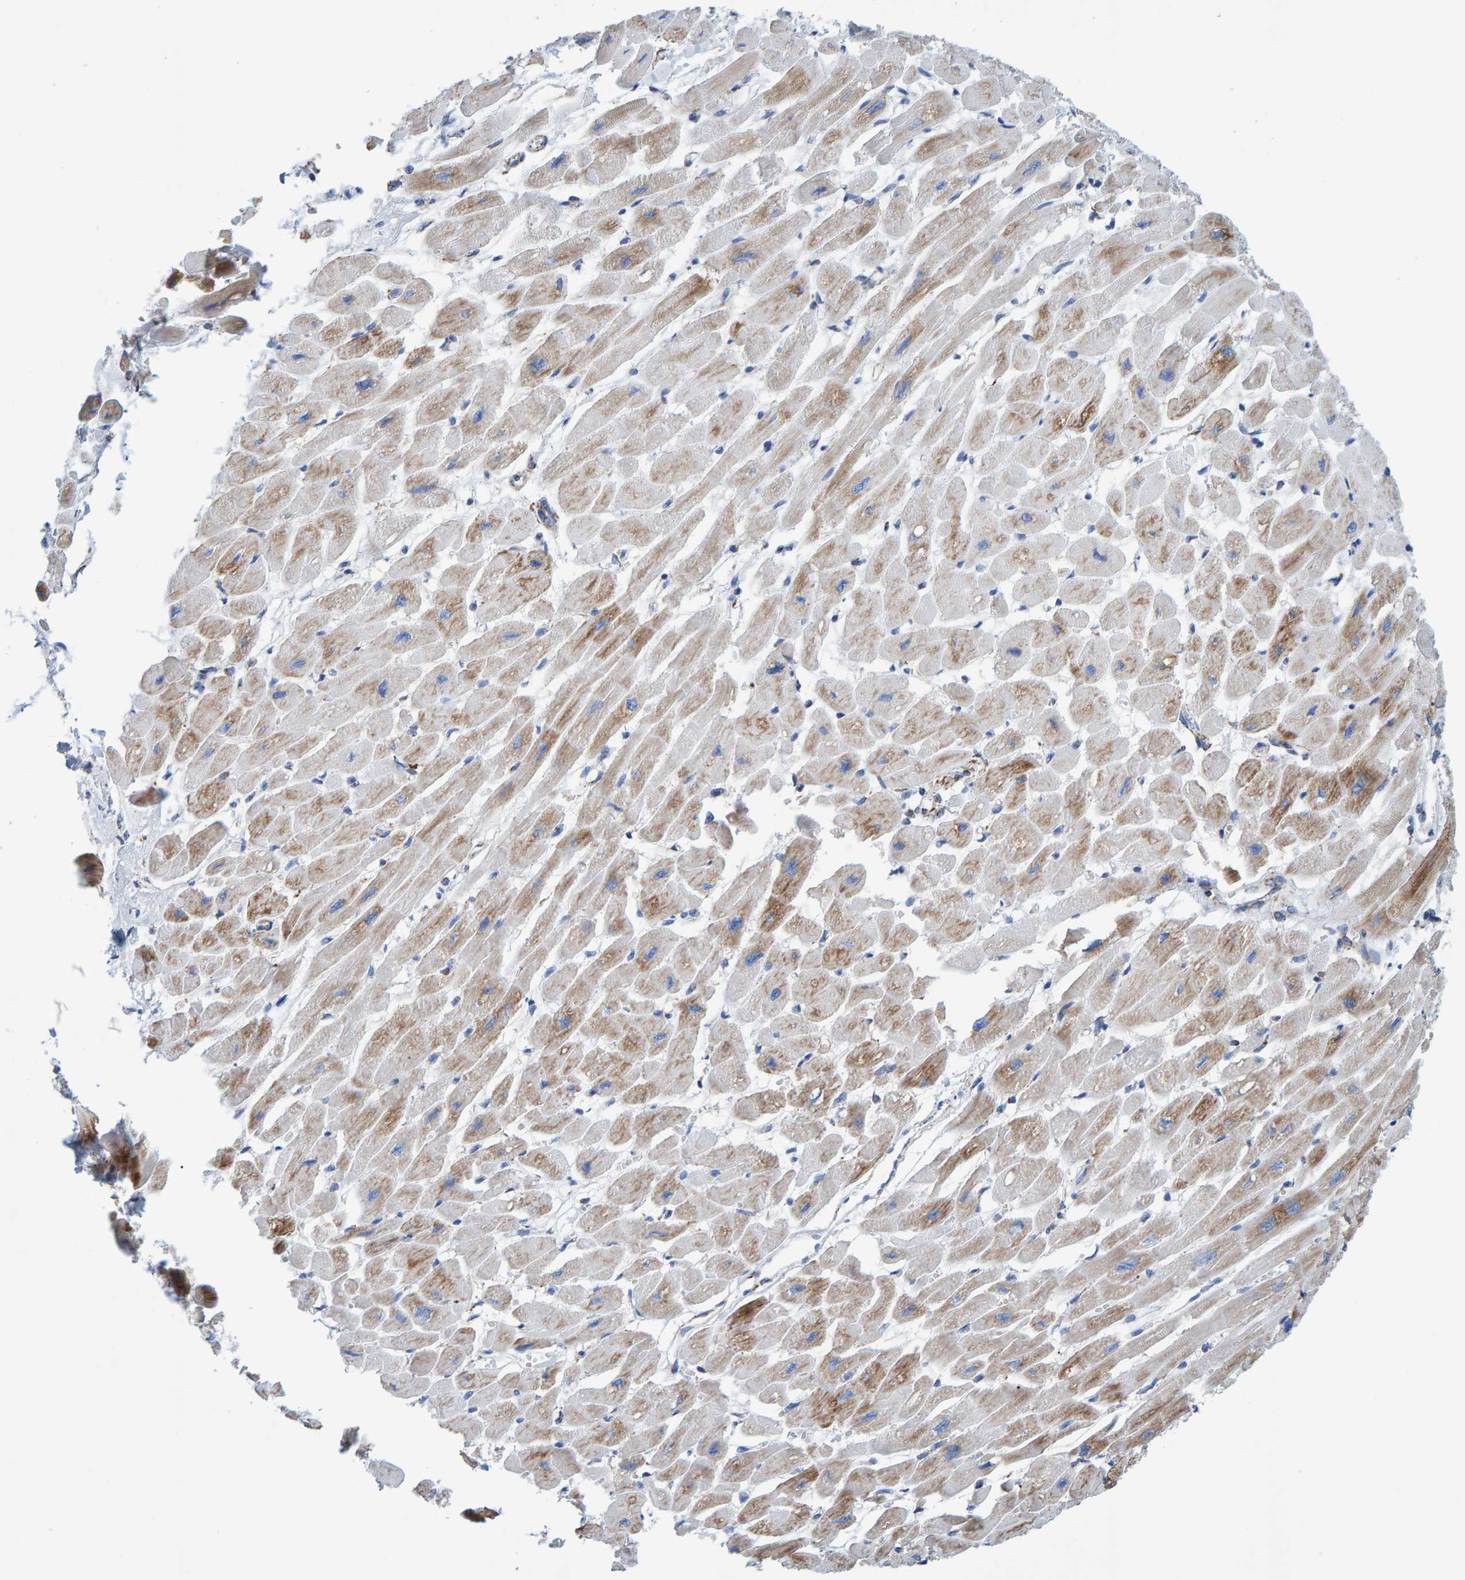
{"staining": {"intensity": "strong", "quantity": ">75%", "location": "cytoplasmic/membranous"}, "tissue": "heart muscle", "cell_type": "Cardiomyocytes", "image_type": "normal", "snomed": [{"axis": "morphology", "description": "Normal tissue, NOS"}, {"axis": "topography", "description": "Heart"}], "caption": "Approximately >75% of cardiomyocytes in unremarkable human heart muscle display strong cytoplasmic/membranous protein expression as visualized by brown immunohistochemical staining.", "gene": "ENSG00000262660", "patient": {"sex": "female", "age": 54}}